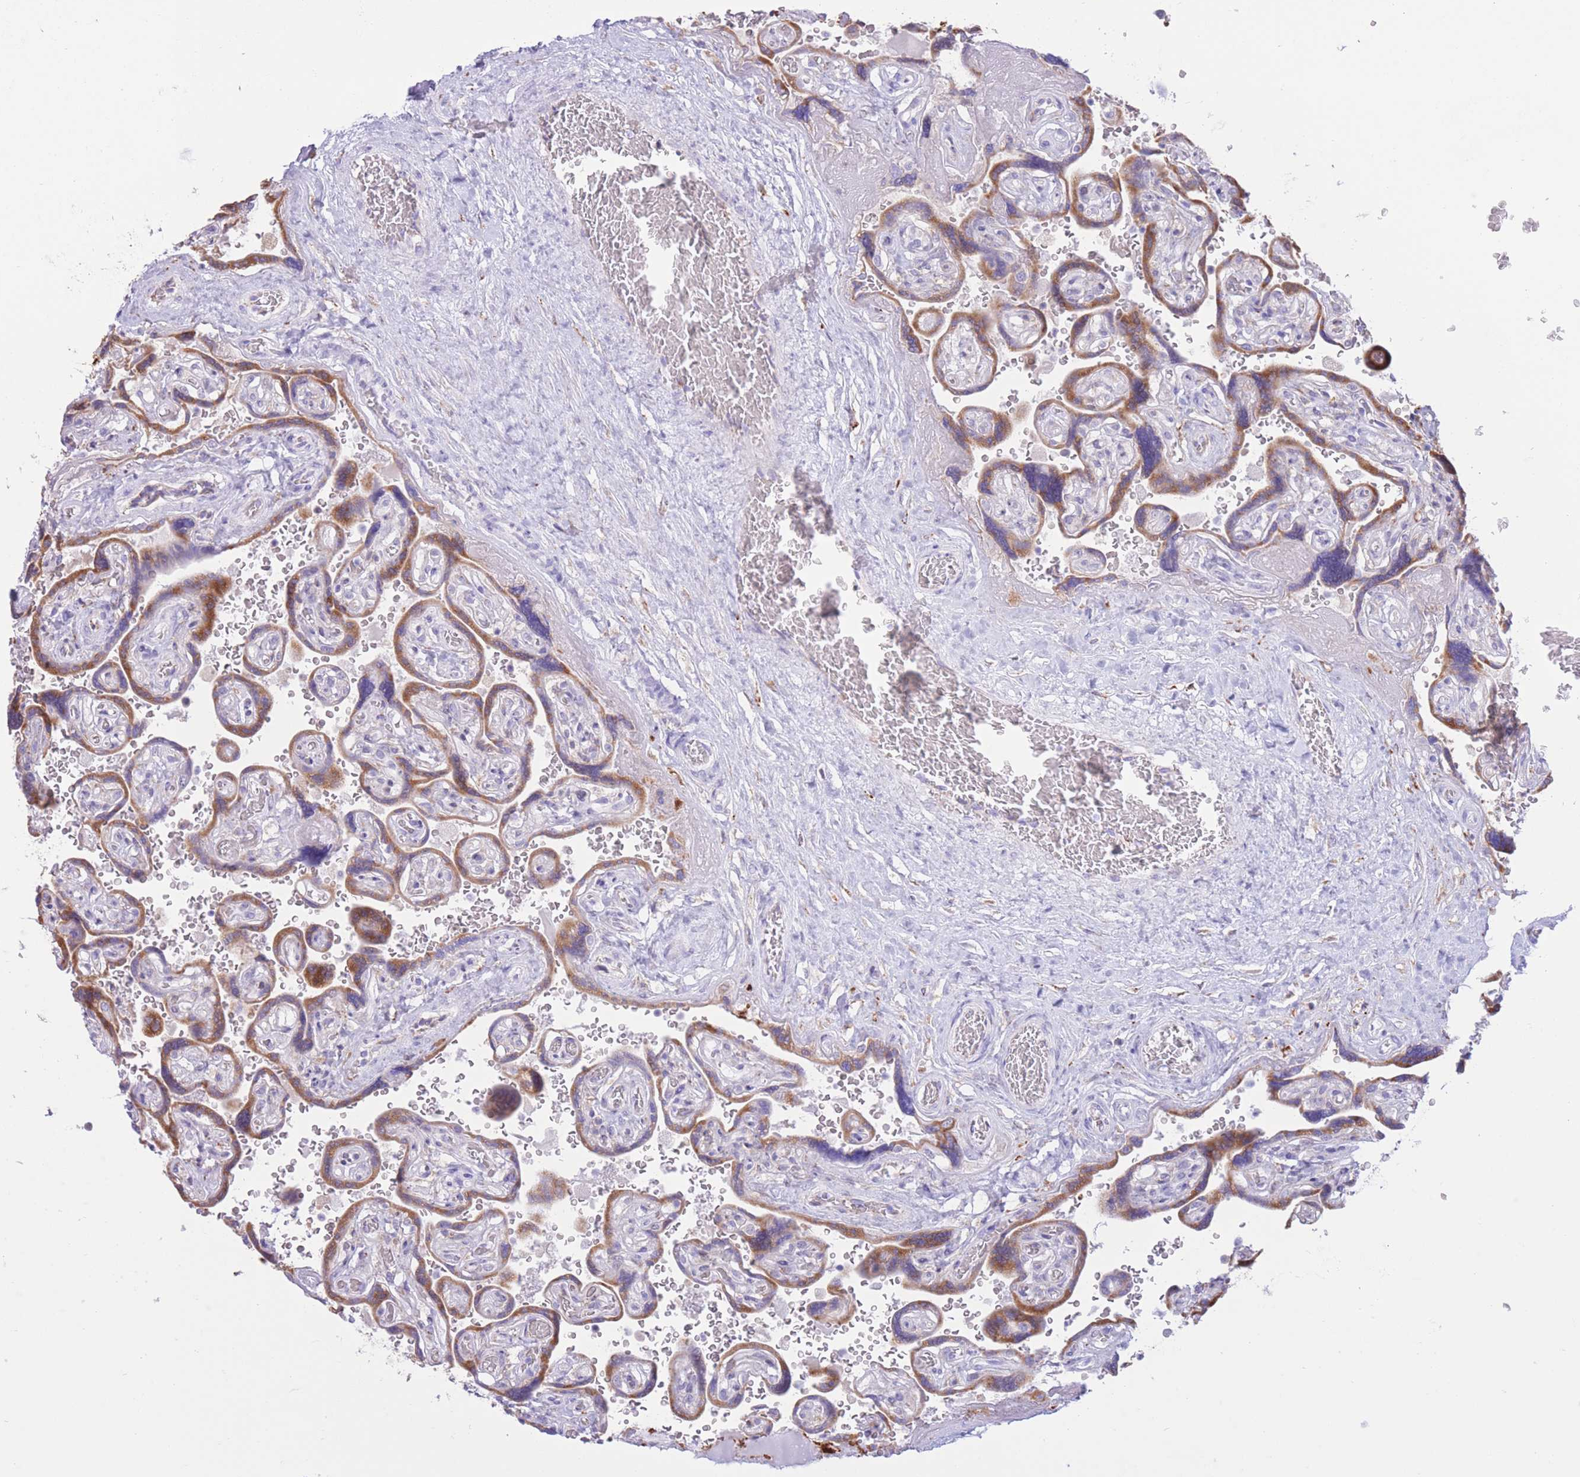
{"staining": {"intensity": "strong", "quantity": ">75%", "location": "cytoplasmic/membranous"}, "tissue": "placenta", "cell_type": "Decidual cells", "image_type": "normal", "snomed": [{"axis": "morphology", "description": "Normal tissue, NOS"}, {"axis": "topography", "description": "Placenta"}], "caption": "Immunohistochemistry (DAB (3,3'-diaminobenzidine)) staining of normal human placenta exhibits strong cytoplasmic/membranous protein positivity in about >75% of decidual cells. The protein of interest is shown in brown color, while the nuclei are stained blue.", "gene": "MYDGF", "patient": {"sex": "female", "age": 32}}